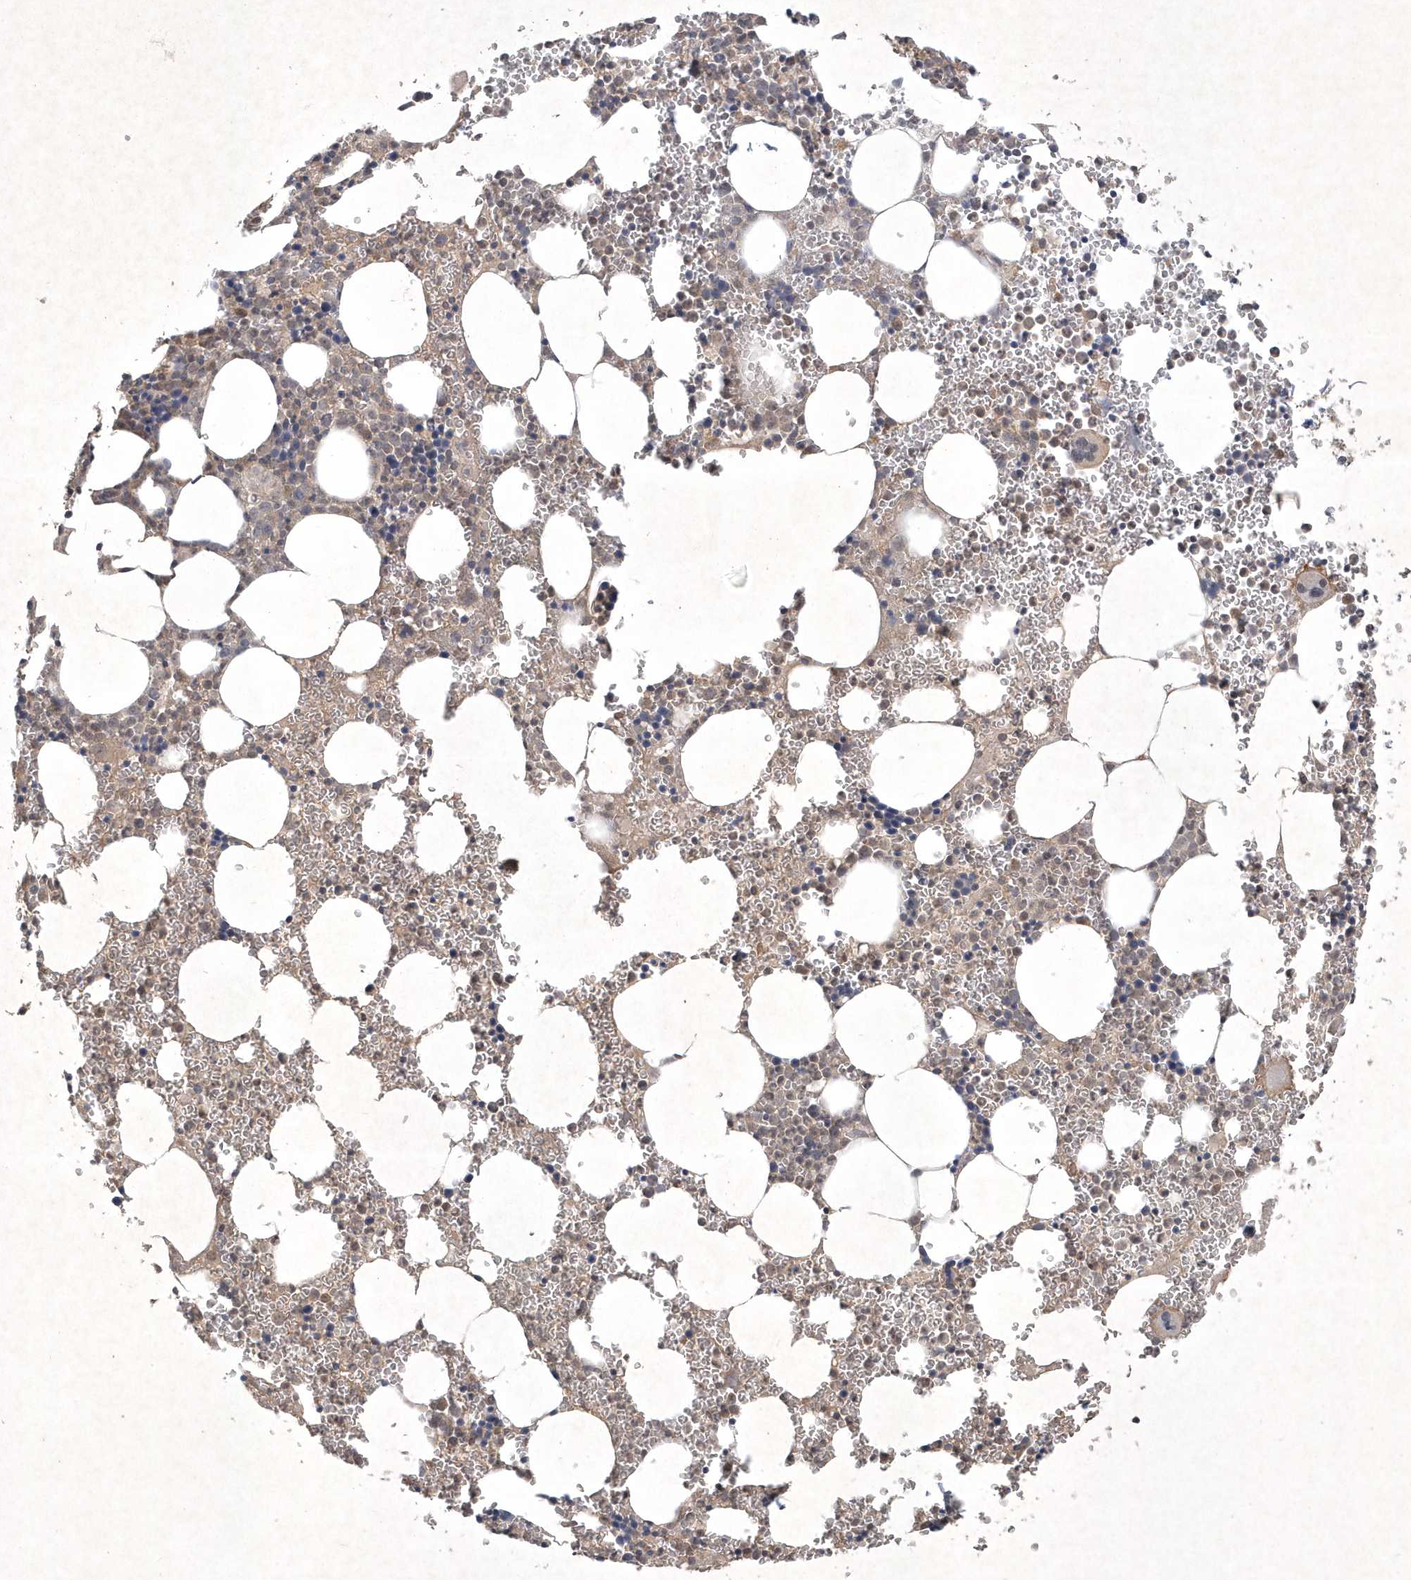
{"staining": {"intensity": "moderate", "quantity": "<25%", "location": "cytoplasmic/membranous"}, "tissue": "bone marrow", "cell_type": "Hematopoietic cells", "image_type": "normal", "snomed": [{"axis": "morphology", "description": "Normal tissue, NOS"}, {"axis": "topography", "description": "Bone marrow"}], "caption": "Protein staining by immunohistochemistry (IHC) demonstrates moderate cytoplasmic/membranous staining in about <25% of hematopoietic cells in benign bone marrow.", "gene": "AKR7A2", "patient": {"sex": "female", "age": 78}}